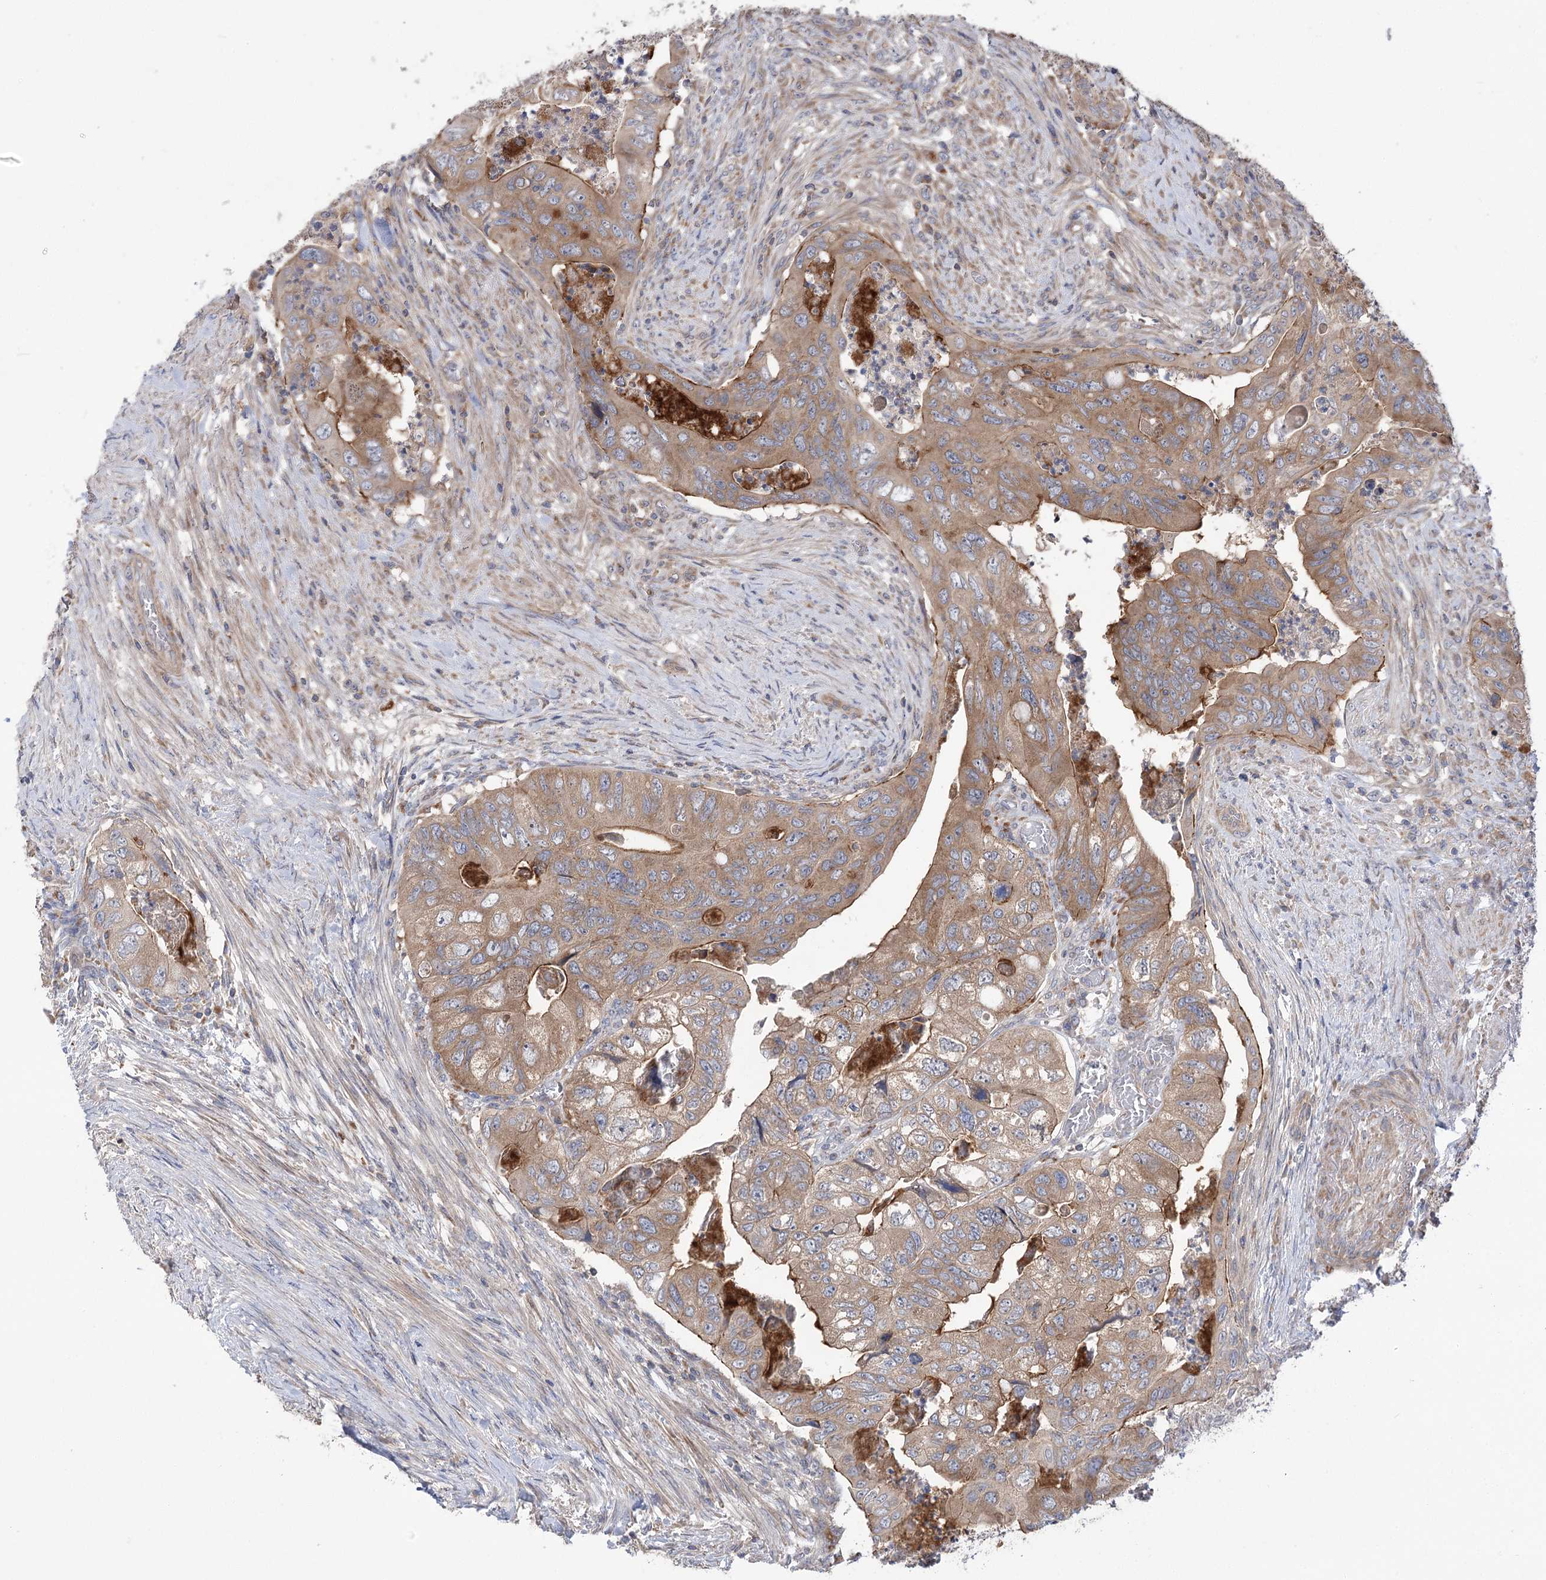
{"staining": {"intensity": "moderate", "quantity": ">75%", "location": "cytoplasmic/membranous"}, "tissue": "colorectal cancer", "cell_type": "Tumor cells", "image_type": "cancer", "snomed": [{"axis": "morphology", "description": "Adenocarcinoma, NOS"}, {"axis": "topography", "description": "Rectum"}], "caption": "Immunohistochemistry (IHC) micrograph of colorectal adenocarcinoma stained for a protein (brown), which reveals medium levels of moderate cytoplasmic/membranous positivity in approximately >75% of tumor cells.", "gene": "VPS37B", "patient": {"sex": "male", "age": 63}}